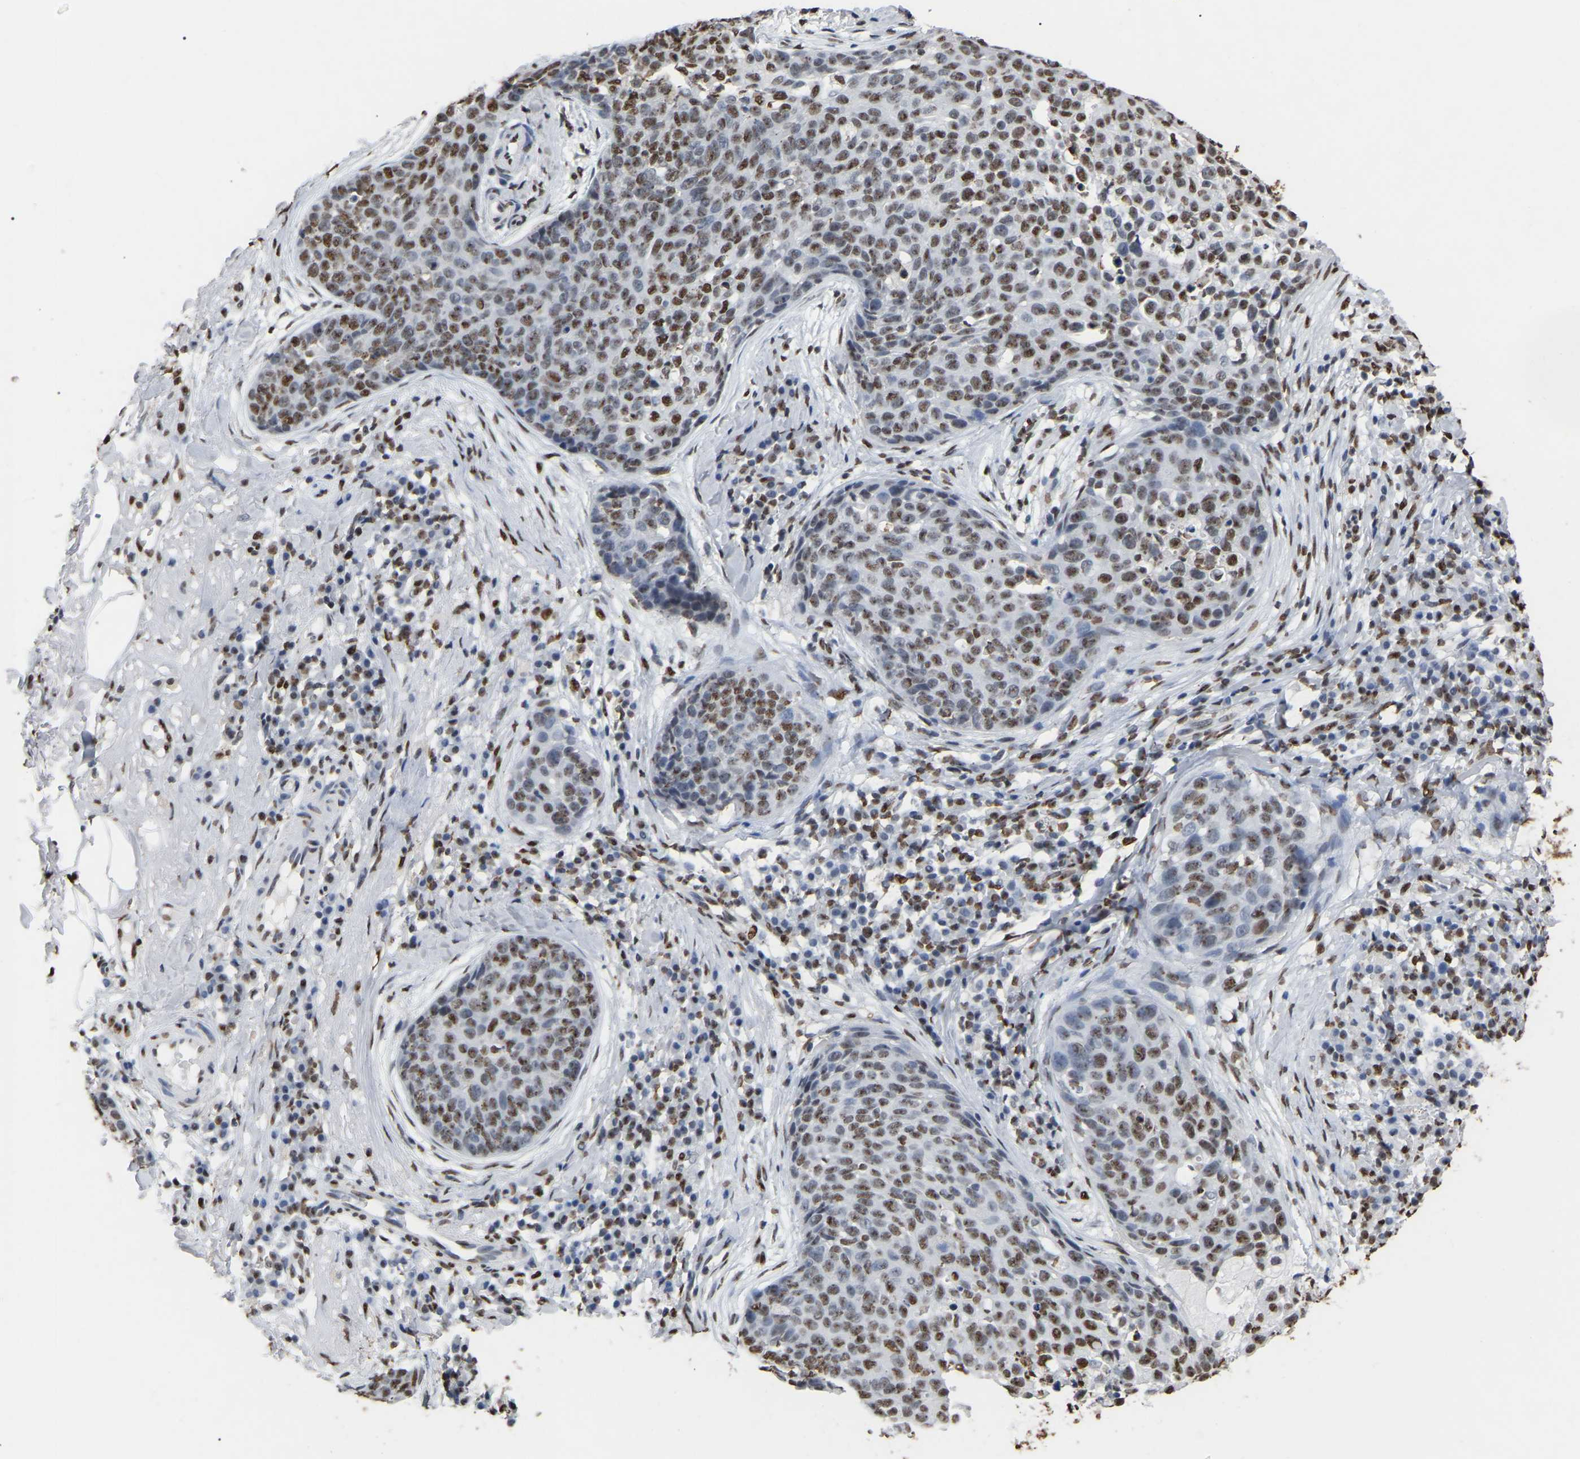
{"staining": {"intensity": "moderate", "quantity": ">75%", "location": "nuclear"}, "tissue": "skin cancer", "cell_type": "Tumor cells", "image_type": "cancer", "snomed": [{"axis": "morphology", "description": "Squamous cell carcinoma in situ, NOS"}, {"axis": "morphology", "description": "Squamous cell carcinoma, NOS"}, {"axis": "topography", "description": "Skin"}], "caption": "Immunohistochemical staining of skin squamous cell carcinoma shows medium levels of moderate nuclear positivity in about >75% of tumor cells. The protein of interest is stained brown, and the nuclei are stained in blue (DAB (3,3'-diaminobenzidine) IHC with brightfield microscopy, high magnification).", "gene": "RBL2", "patient": {"sex": "male", "age": 93}}